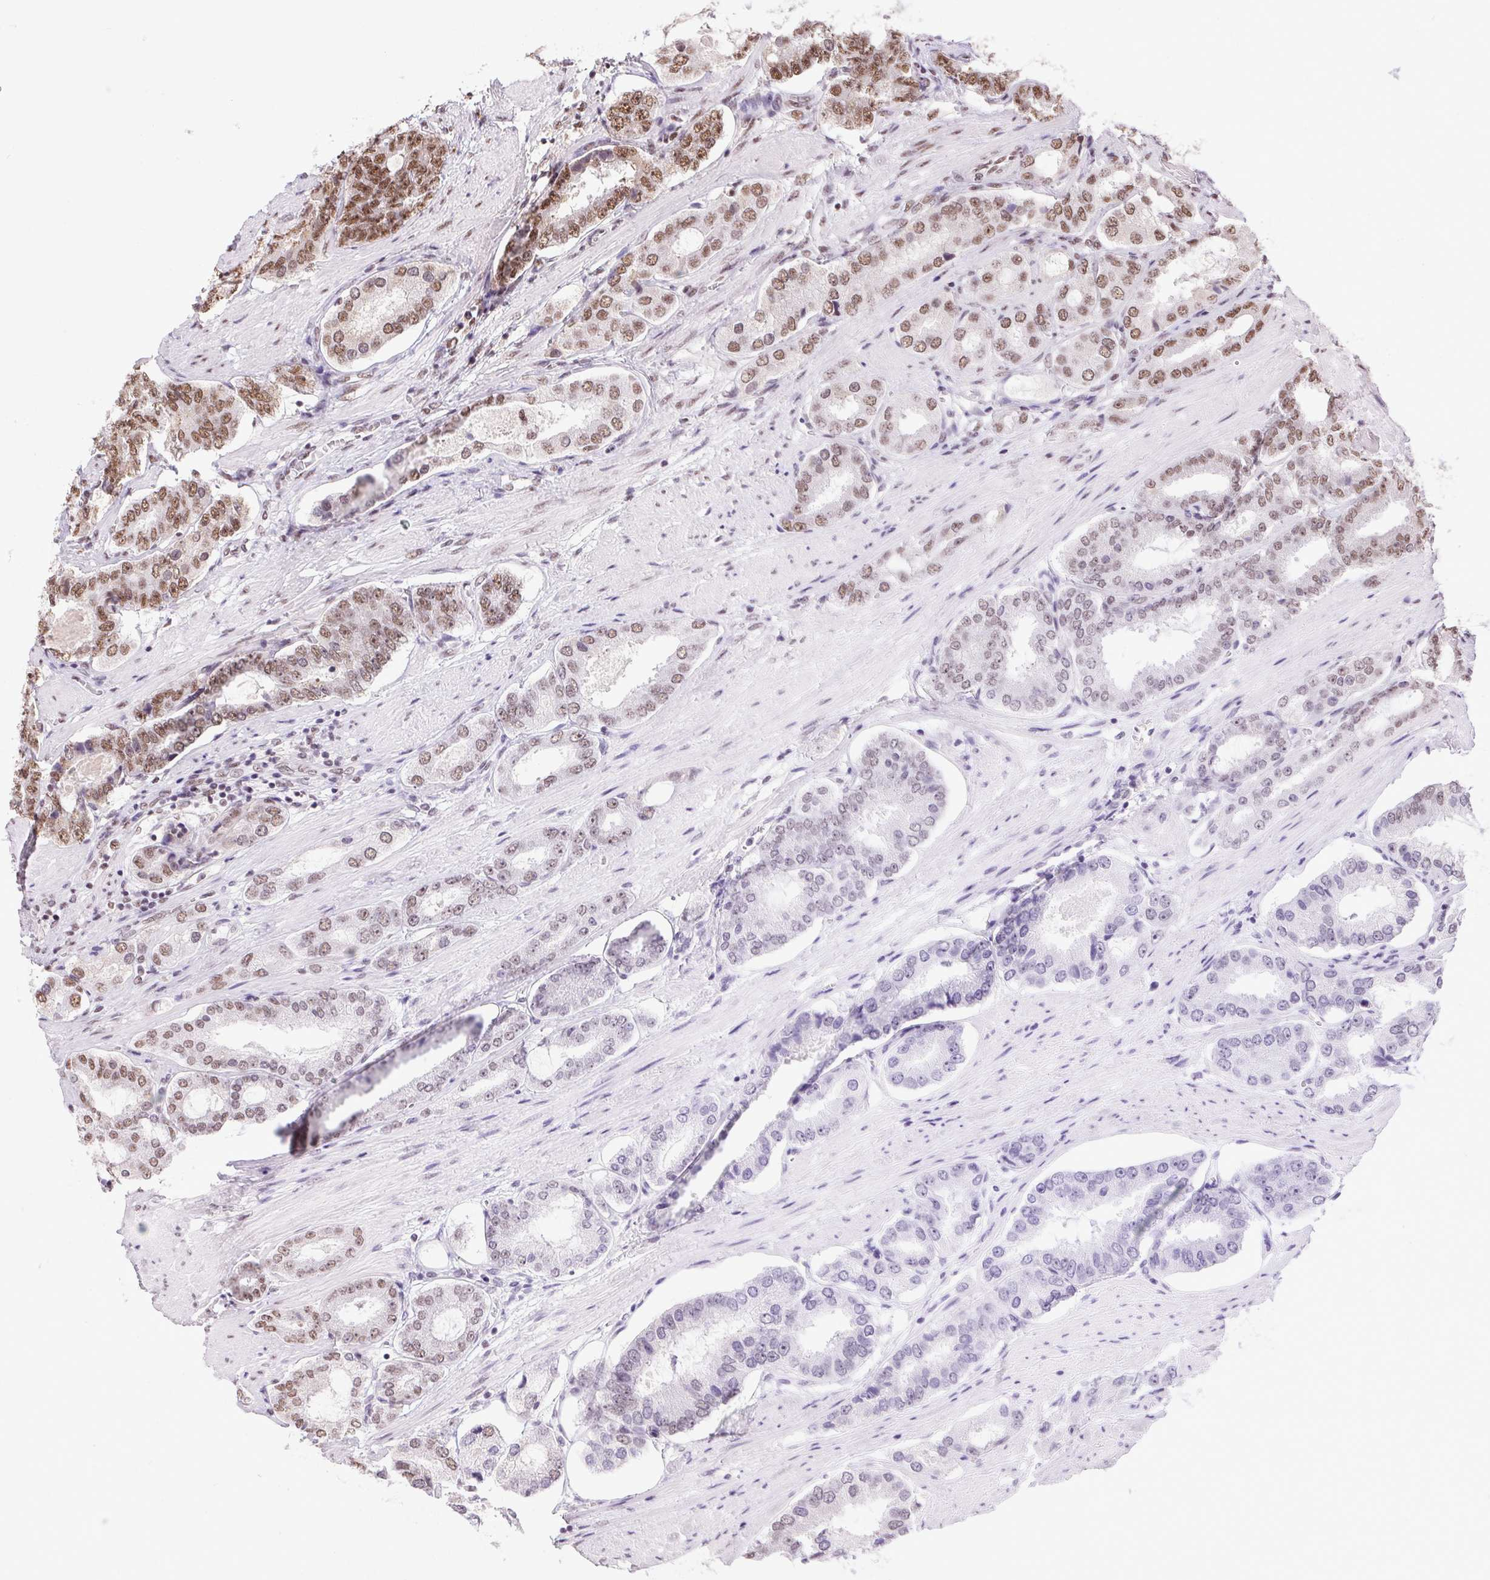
{"staining": {"intensity": "moderate", "quantity": "25%-75%", "location": "nuclear"}, "tissue": "prostate cancer", "cell_type": "Tumor cells", "image_type": "cancer", "snomed": [{"axis": "morphology", "description": "Adenocarcinoma, High grade"}, {"axis": "topography", "description": "Prostate"}], "caption": "IHC image of neoplastic tissue: human prostate cancer stained using immunohistochemistry demonstrates medium levels of moderate protein expression localized specifically in the nuclear of tumor cells, appearing as a nuclear brown color.", "gene": "ZNF207", "patient": {"sex": "male", "age": 63}}